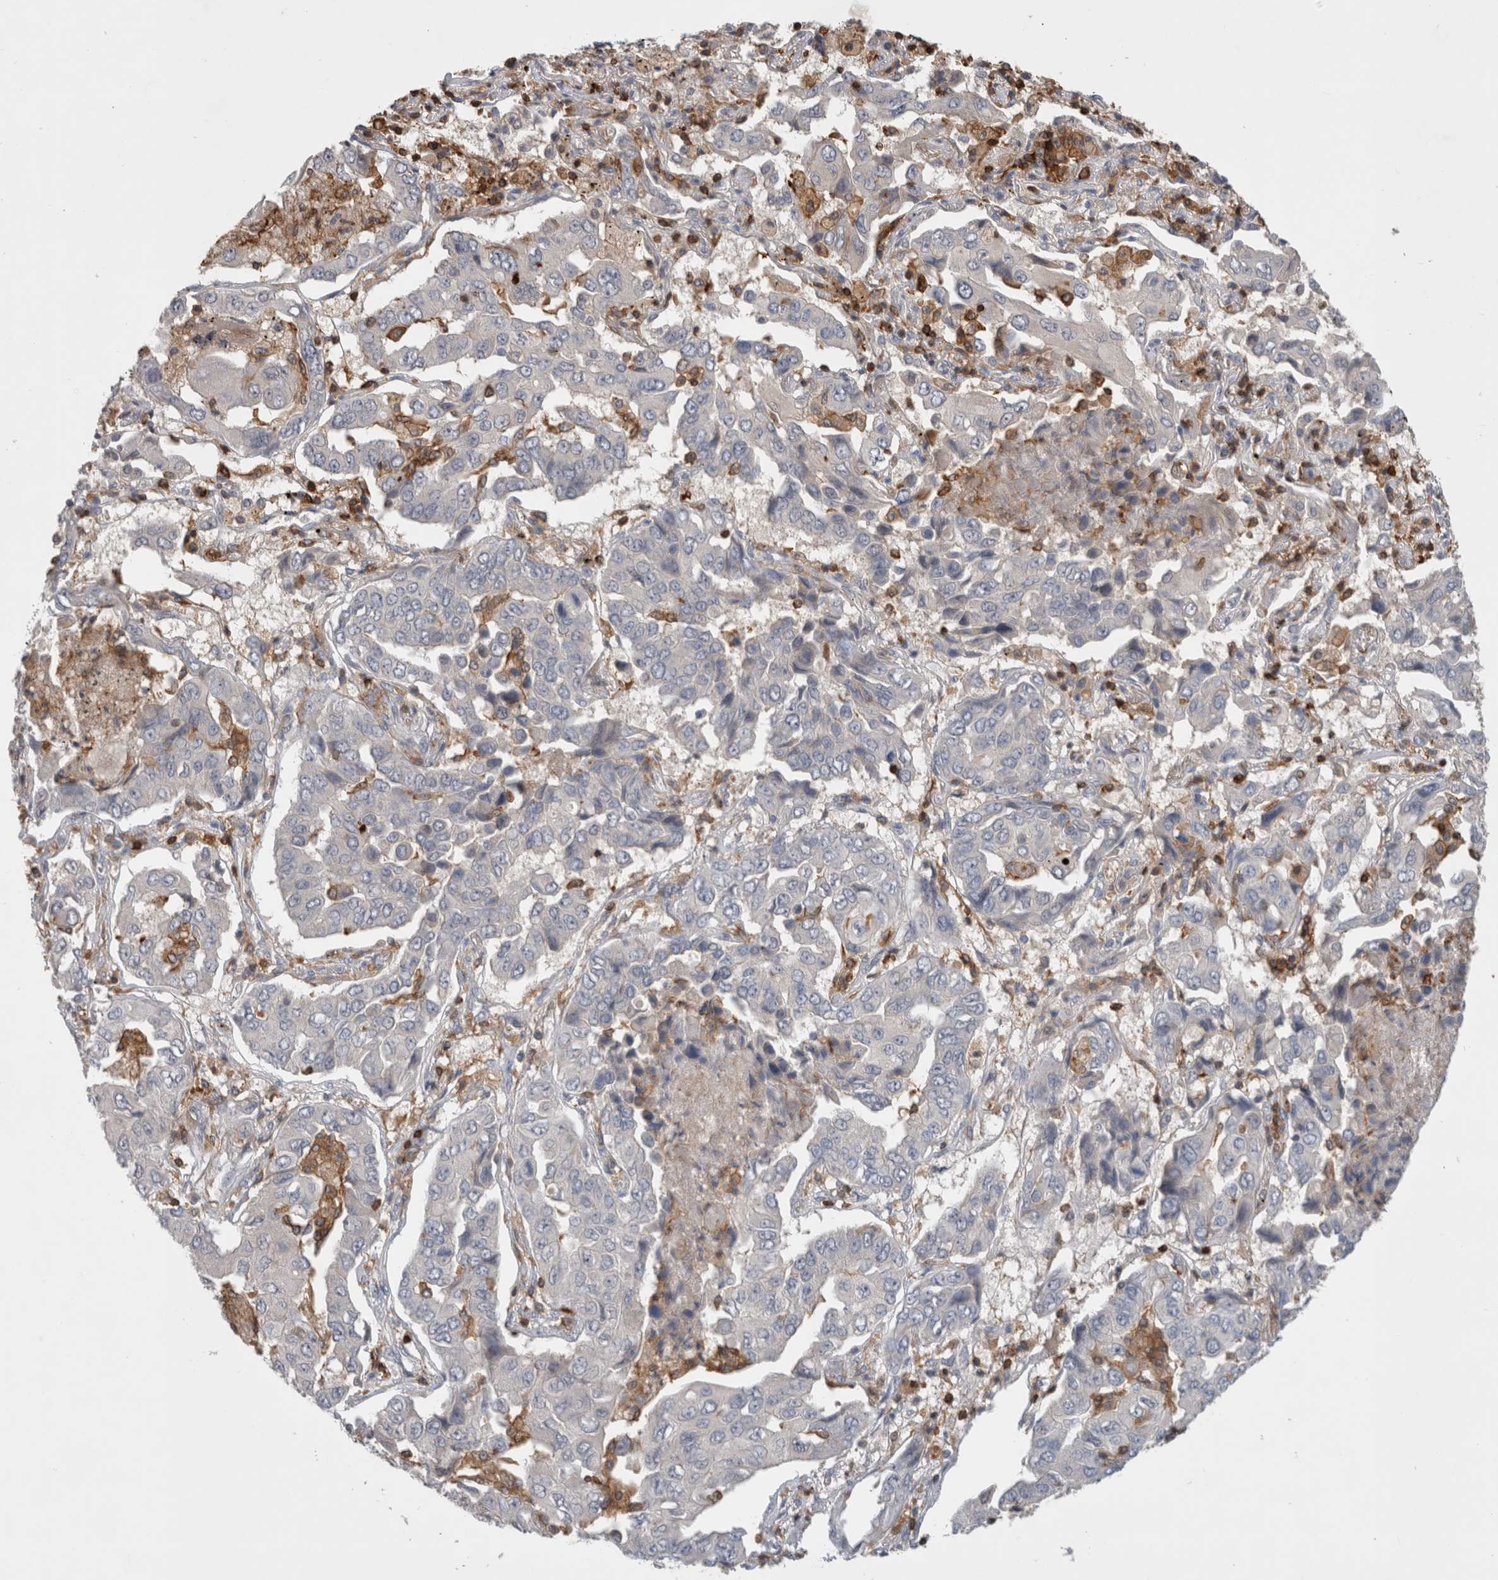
{"staining": {"intensity": "negative", "quantity": "none", "location": "none"}, "tissue": "lung cancer", "cell_type": "Tumor cells", "image_type": "cancer", "snomed": [{"axis": "morphology", "description": "Adenocarcinoma, NOS"}, {"axis": "topography", "description": "Lung"}], "caption": "The IHC histopathology image has no significant expression in tumor cells of adenocarcinoma (lung) tissue.", "gene": "GFRA2", "patient": {"sex": "female", "age": 65}}